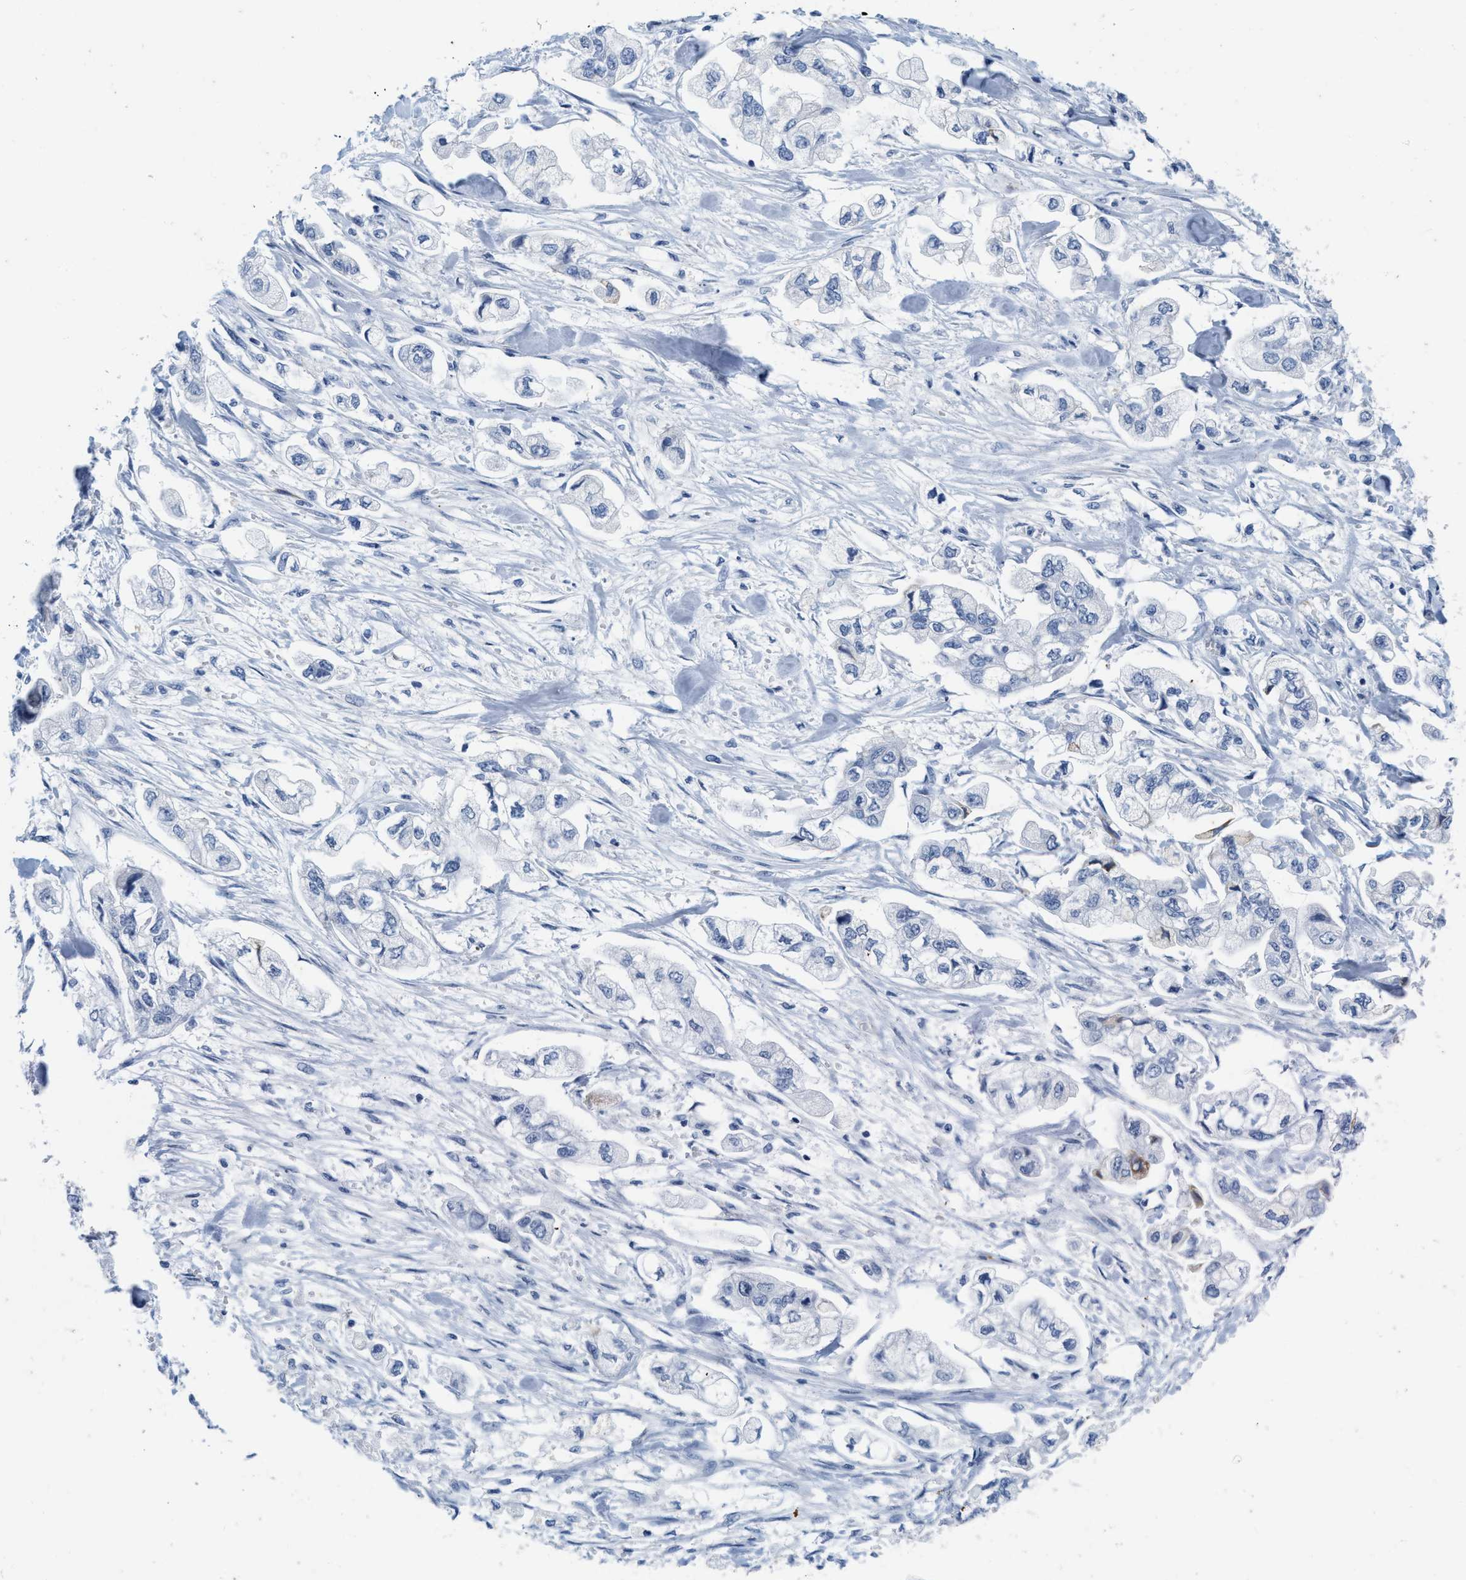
{"staining": {"intensity": "negative", "quantity": "none", "location": "none"}, "tissue": "stomach cancer", "cell_type": "Tumor cells", "image_type": "cancer", "snomed": [{"axis": "morphology", "description": "Normal tissue, NOS"}, {"axis": "morphology", "description": "Adenocarcinoma, NOS"}, {"axis": "topography", "description": "Stomach"}], "caption": "Adenocarcinoma (stomach) was stained to show a protein in brown. There is no significant expression in tumor cells. (Stains: DAB (3,3'-diaminobenzidine) IHC with hematoxylin counter stain, Microscopy: brightfield microscopy at high magnification).", "gene": "ABCB11", "patient": {"sex": "male", "age": 62}}